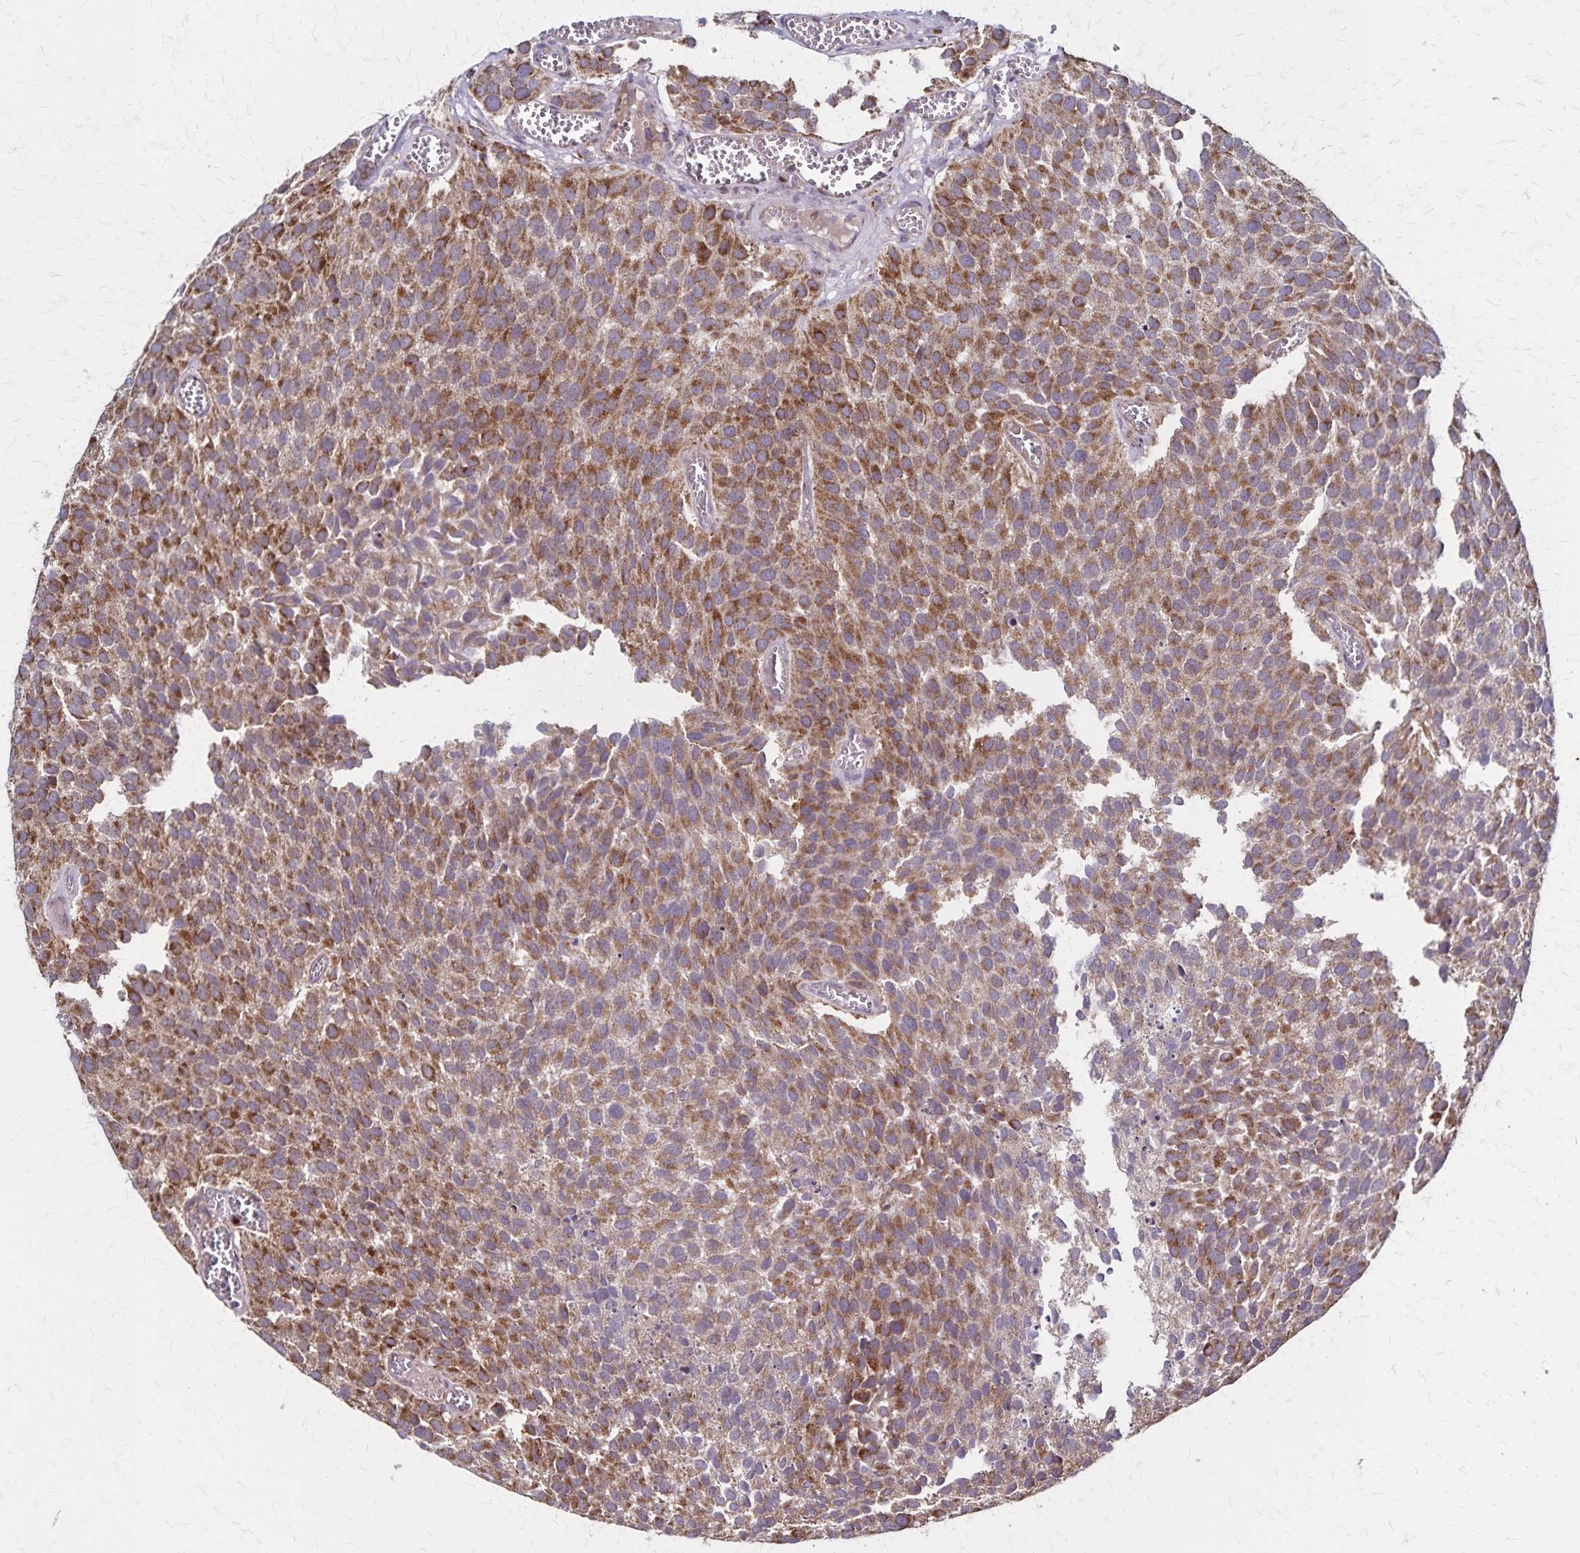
{"staining": {"intensity": "moderate", "quantity": ">75%", "location": "cytoplasmic/membranous"}, "tissue": "urothelial cancer", "cell_type": "Tumor cells", "image_type": "cancer", "snomed": [{"axis": "morphology", "description": "Urothelial carcinoma, Low grade"}, {"axis": "topography", "description": "Urinary bladder"}], "caption": "A brown stain shows moderate cytoplasmic/membranous positivity of a protein in human urothelial carcinoma (low-grade) tumor cells.", "gene": "NFS1", "patient": {"sex": "female", "age": 69}}